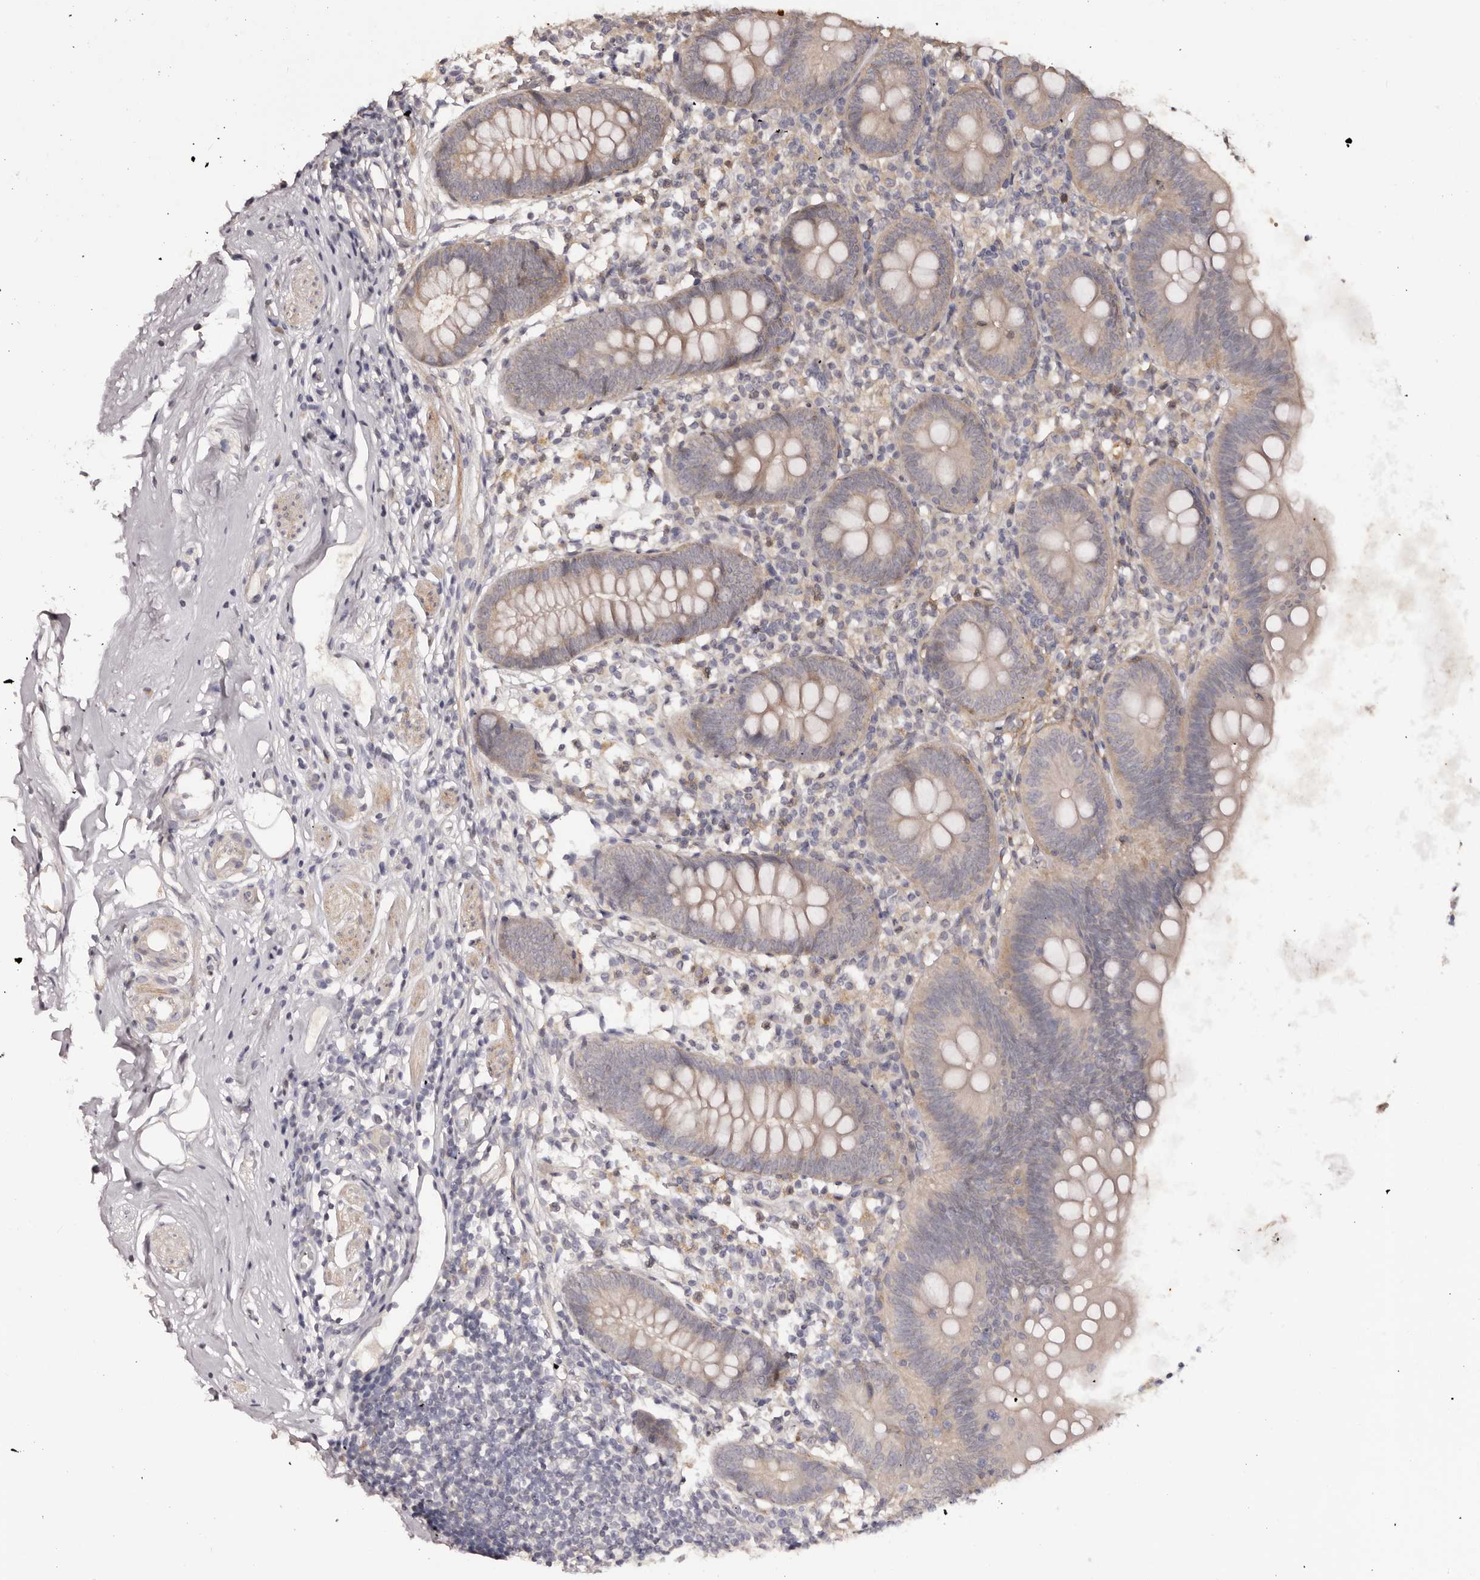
{"staining": {"intensity": "weak", "quantity": "25%-75%", "location": "cytoplasmic/membranous"}, "tissue": "appendix", "cell_type": "Glandular cells", "image_type": "normal", "snomed": [{"axis": "morphology", "description": "Normal tissue, NOS"}, {"axis": "topography", "description": "Appendix"}], "caption": "About 25%-75% of glandular cells in benign appendix exhibit weak cytoplasmic/membranous protein expression as visualized by brown immunohistochemical staining.", "gene": "KCNJ8", "patient": {"sex": "female", "age": 62}}